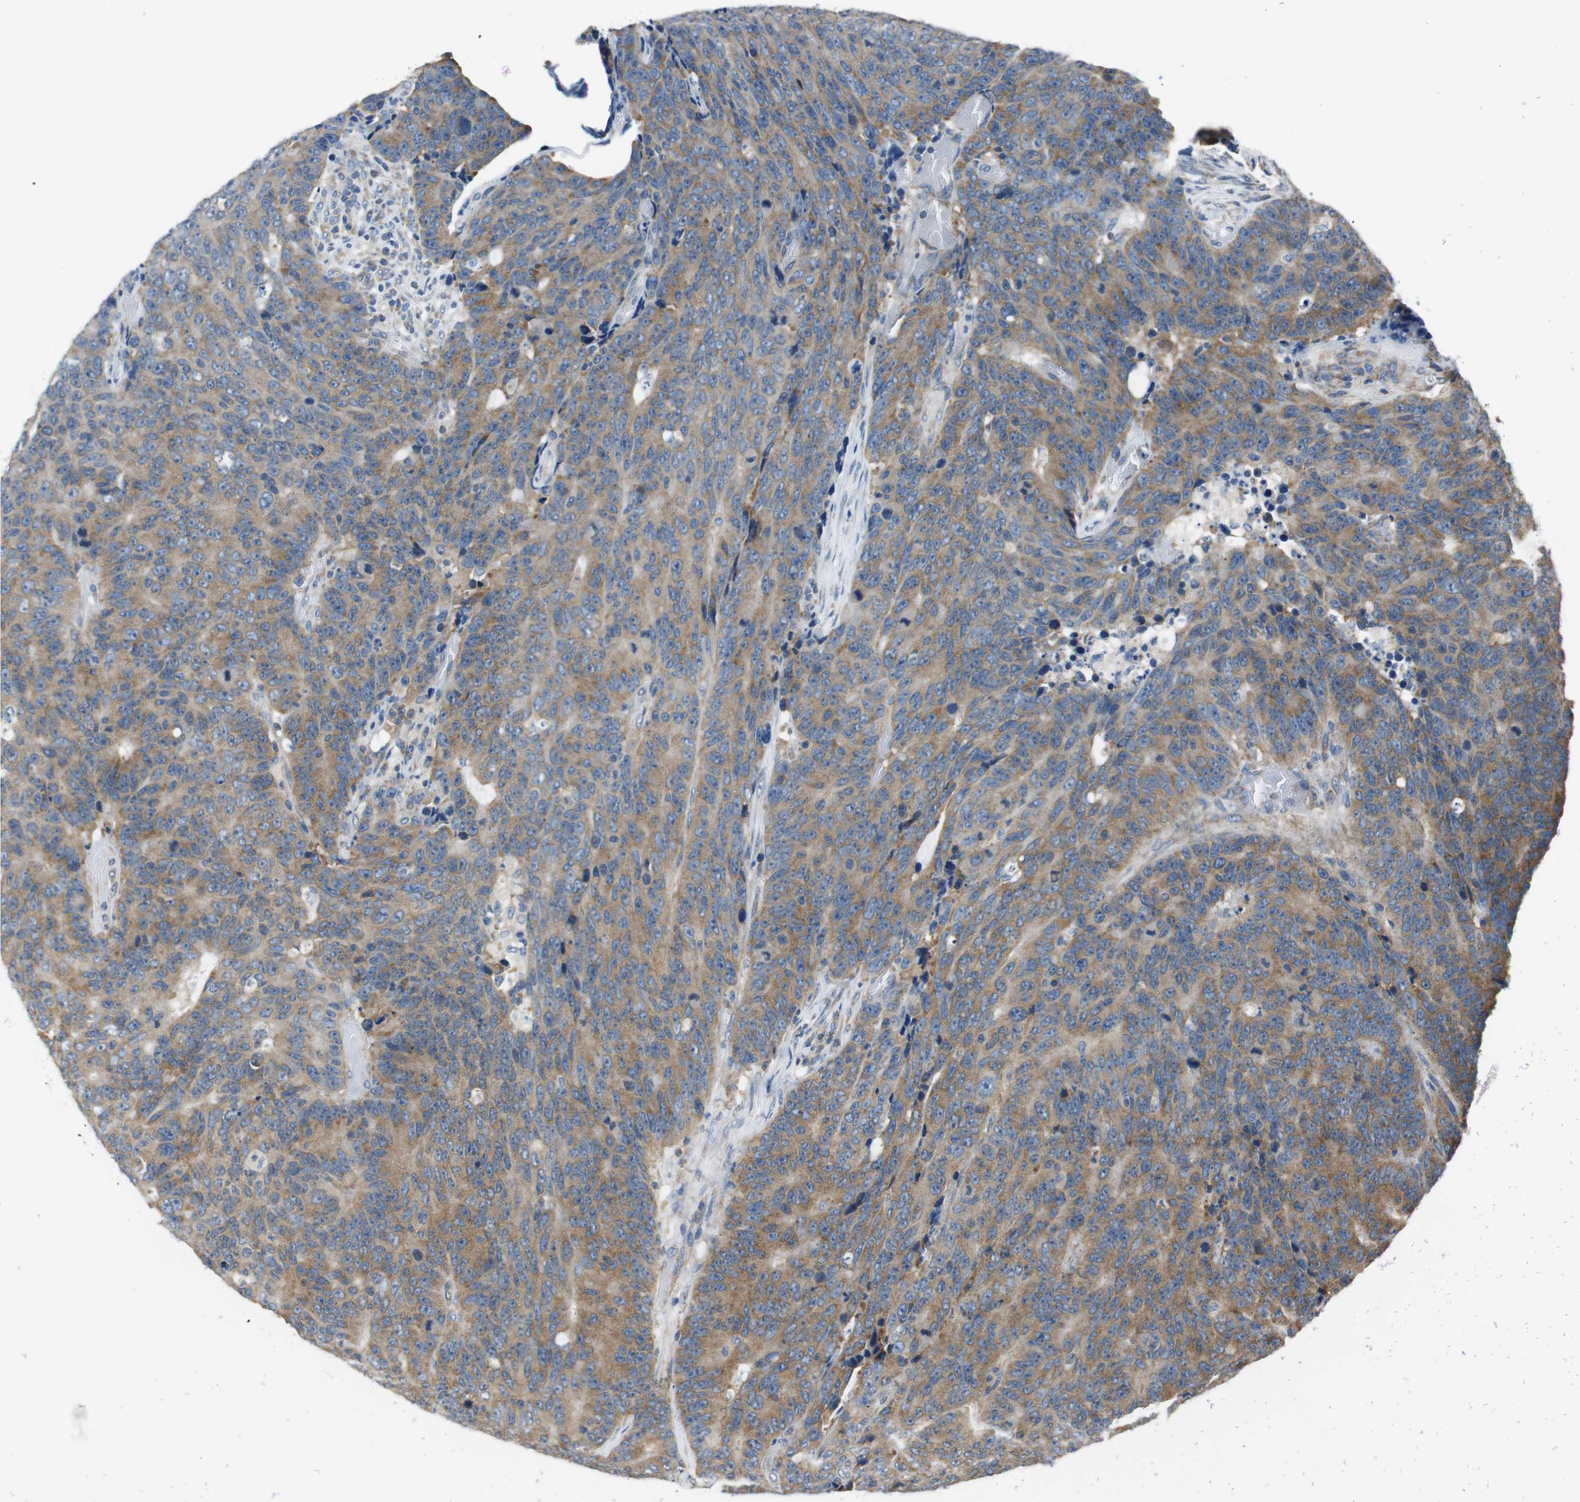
{"staining": {"intensity": "moderate", "quantity": ">75%", "location": "cytoplasmic/membranous"}, "tissue": "colorectal cancer", "cell_type": "Tumor cells", "image_type": "cancer", "snomed": [{"axis": "morphology", "description": "Adenocarcinoma, NOS"}, {"axis": "topography", "description": "Colon"}], "caption": "DAB immunohistochemical staining of colorectal adenocarcinoma exhibits moderate cytoplasmic/membranous protein staining in approximately >75% of tumor cells.", "gene": "CNOT3", "patient": {"sex": "female", "age": 86}}